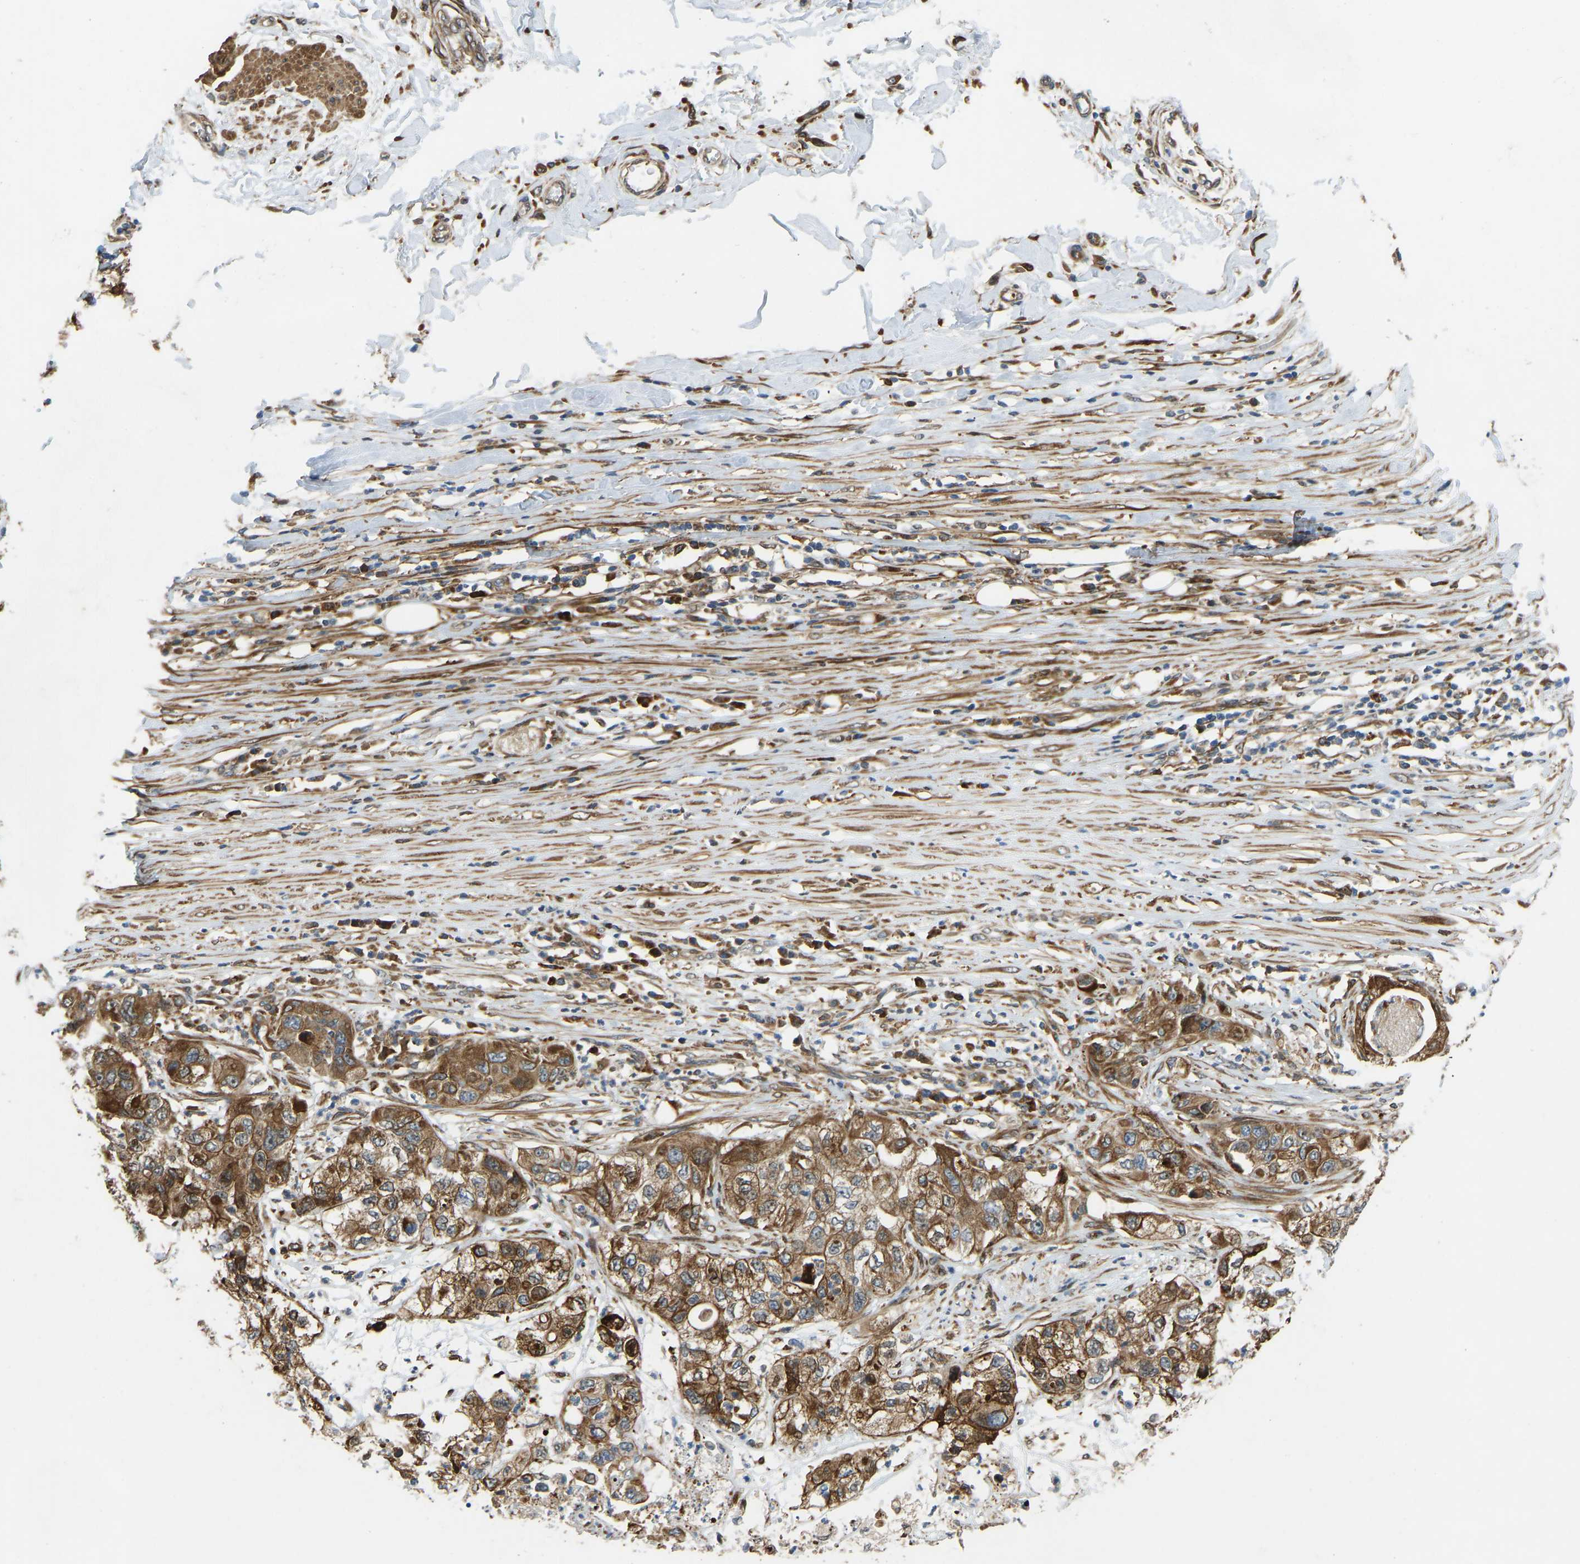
{"staining": {"intensity": "moderate", "quantity": ">75%", "location": "cytoplasmic/membranous"}, "tissue": "pancreatic cancer", "cell_type": "Tumor cells", "image_type": "cancer", "snomed": [{"axis": "morphology", "description": "Adenocarcinoma, NOS"}, {"axis": "topography", "description": "Pancreas"}], "caption": "Protein staining reveals moderate cytoplasmic/membranous expression in approximately >75% of tumor cells in adenocarcinoma (pancreatic).", "gene": "OS9", "patient": {"sex": "female", "age": 78}}